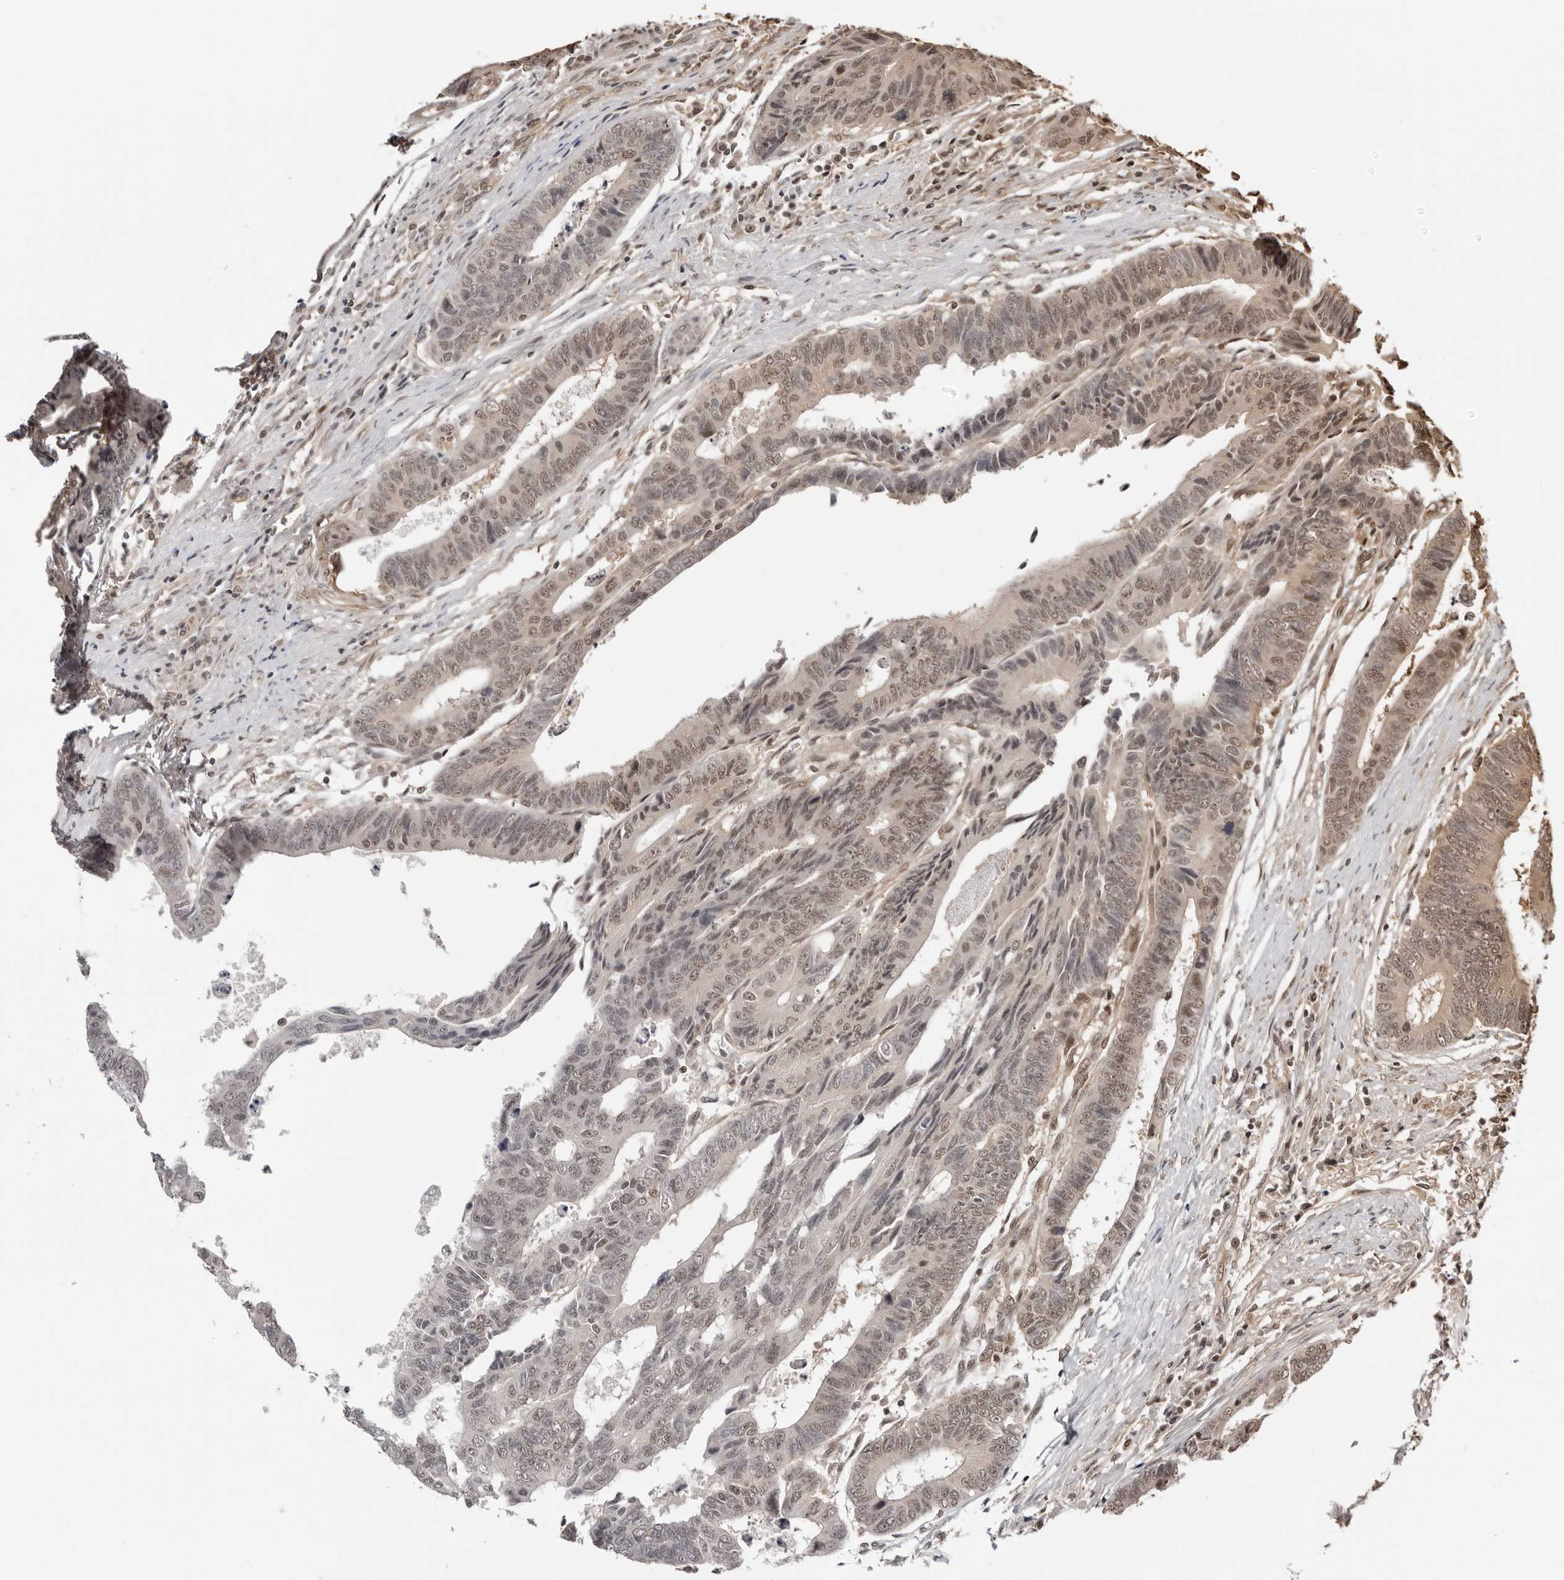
{"staining": {"intensity": "weak", "quantity": ">75%", "location": "cytoplasmic/membranous,nuclear"}, "tissue": "colorectal cancer", "cell_type": "Tumor cells", "image_type": "cancer", "snomed": [{"axis": "morphology", "description": "Adenocarcinoma, NOS"}, {"axis": "topography", "description": "Rectum"}], "caption": "Immunohistochemical staining of human colorectal cancer displays weak cytoplasmic/membranous and nuclear protein staining in approximately >75% of tumor cells. (DAB (3,3'-diaminobenzidine) IHC, brown staining for protein, blue staining for nuclei).", "gene": "SDE2", "patient": {"sex": "male", "age": 84}}